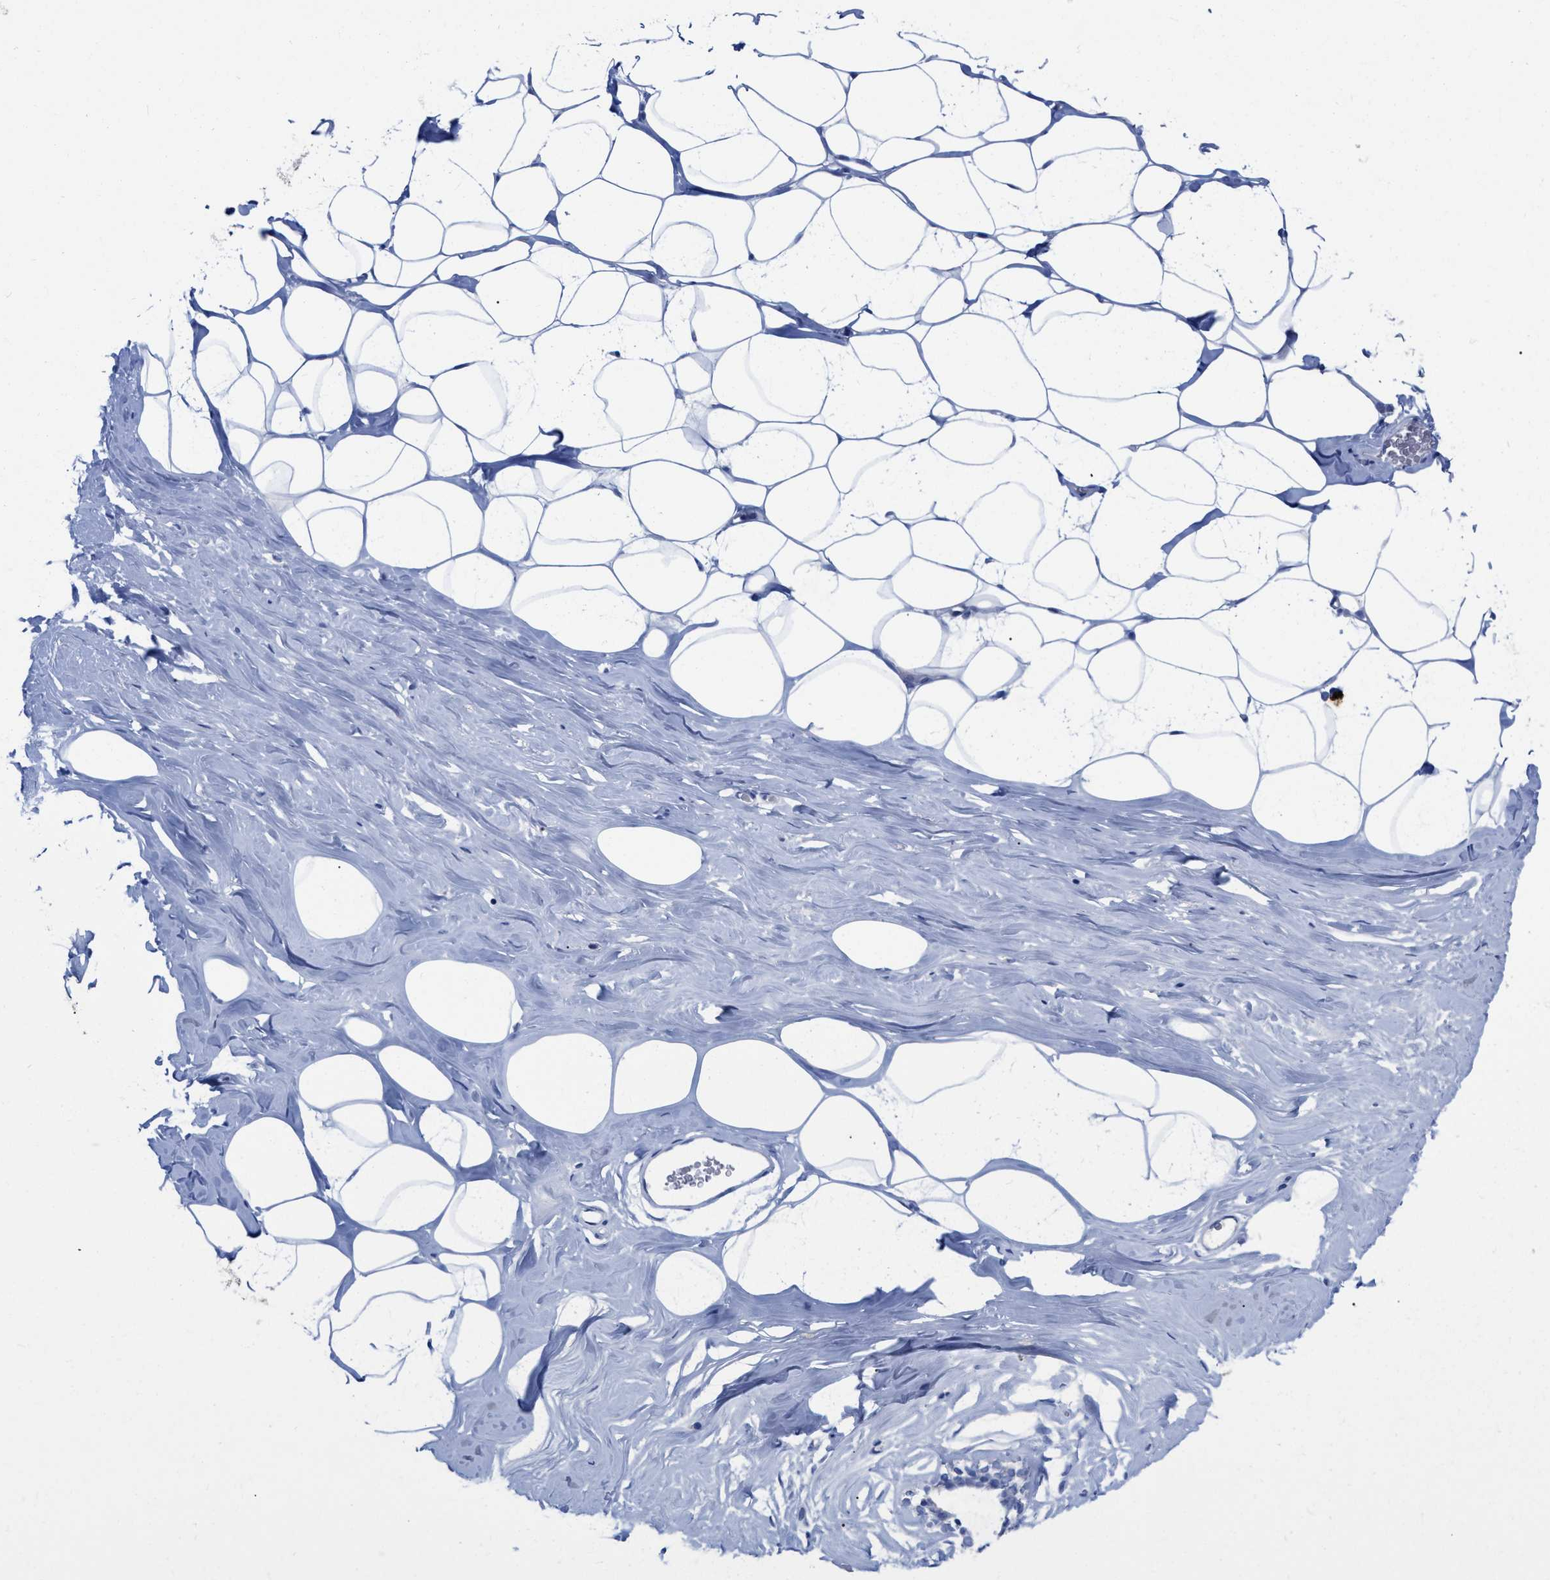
{"staining": {"intensity": "negative", "quantity": "none", "location": "none"}, "tissue": "adipose tissue", "cell_type": "Adipocytes", "image_type": "normal", "snomed": [{"axis": "morphology", "description": "Normal tissue, NOS"}, {"axis": "morphology", "description": "Fibrosis, NOS"}, {"axis": "topography", "description": "Breast"}, {"axis": "topography", "description": "Adipose tissue"}], "caption": "This is an immunohistochemistry (IHC) micrograph of normal adipose tissue. There is no staining in adipocytes.", "gene": "HAPLN1", "patient": {"sex": "female", "age": 39}}